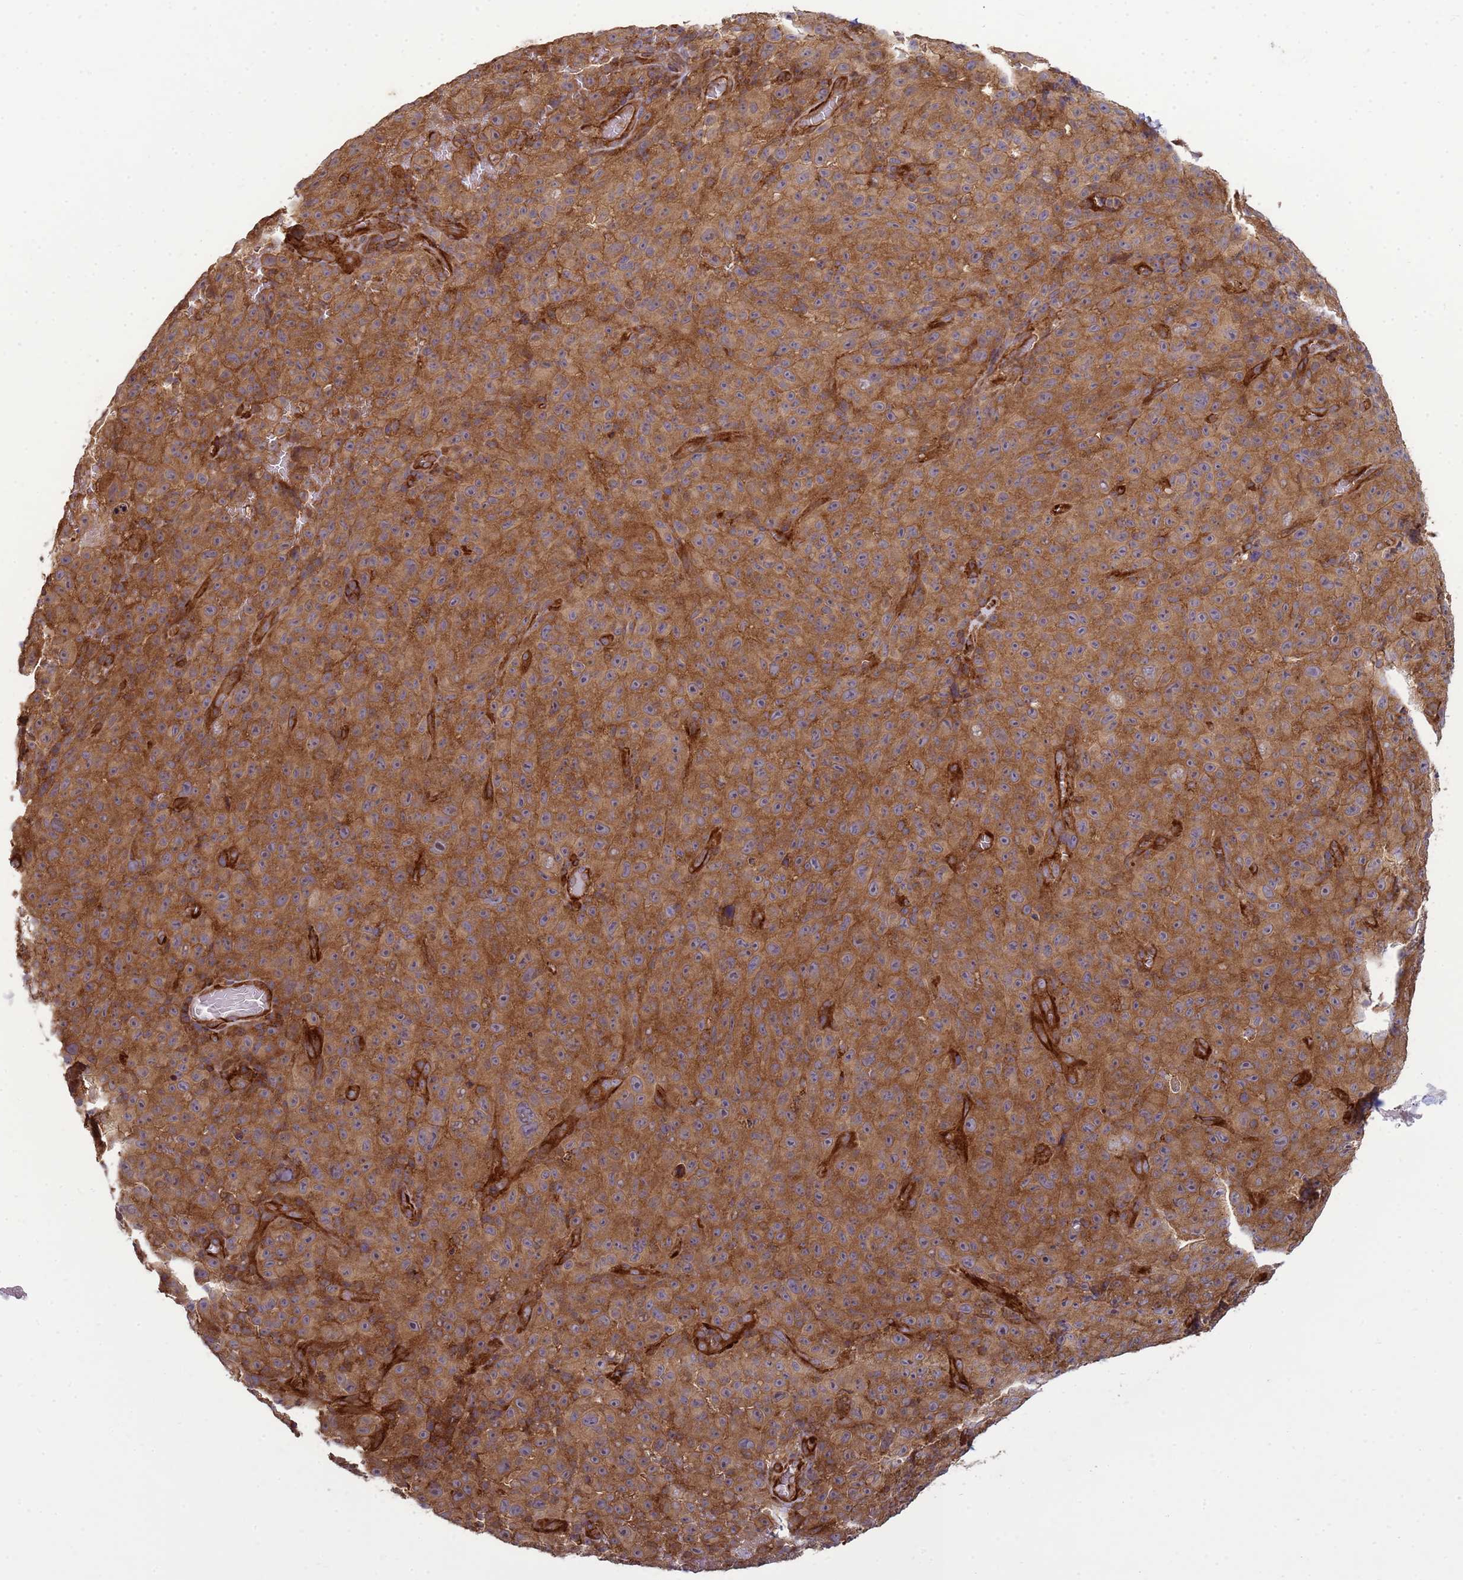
{"staining": {"intensity": "strong", "quantity": ">75%", "location": "cytoplasmic/membranous"}, "tissue": "melanoma", "cell_type": "Tumor cells", "image_type": "cancer", "snomed": [{"axis": "morphology", "description": "Malignant melanoma, NOS"}, {"axis": "topography", "description": "Skin"}], "caption": "Human melanoma stained with a protein marker demonstrates strong staining in tumor cells.", "gene": "CNOT1", "patient": {"sex": "female", "age": 82}}